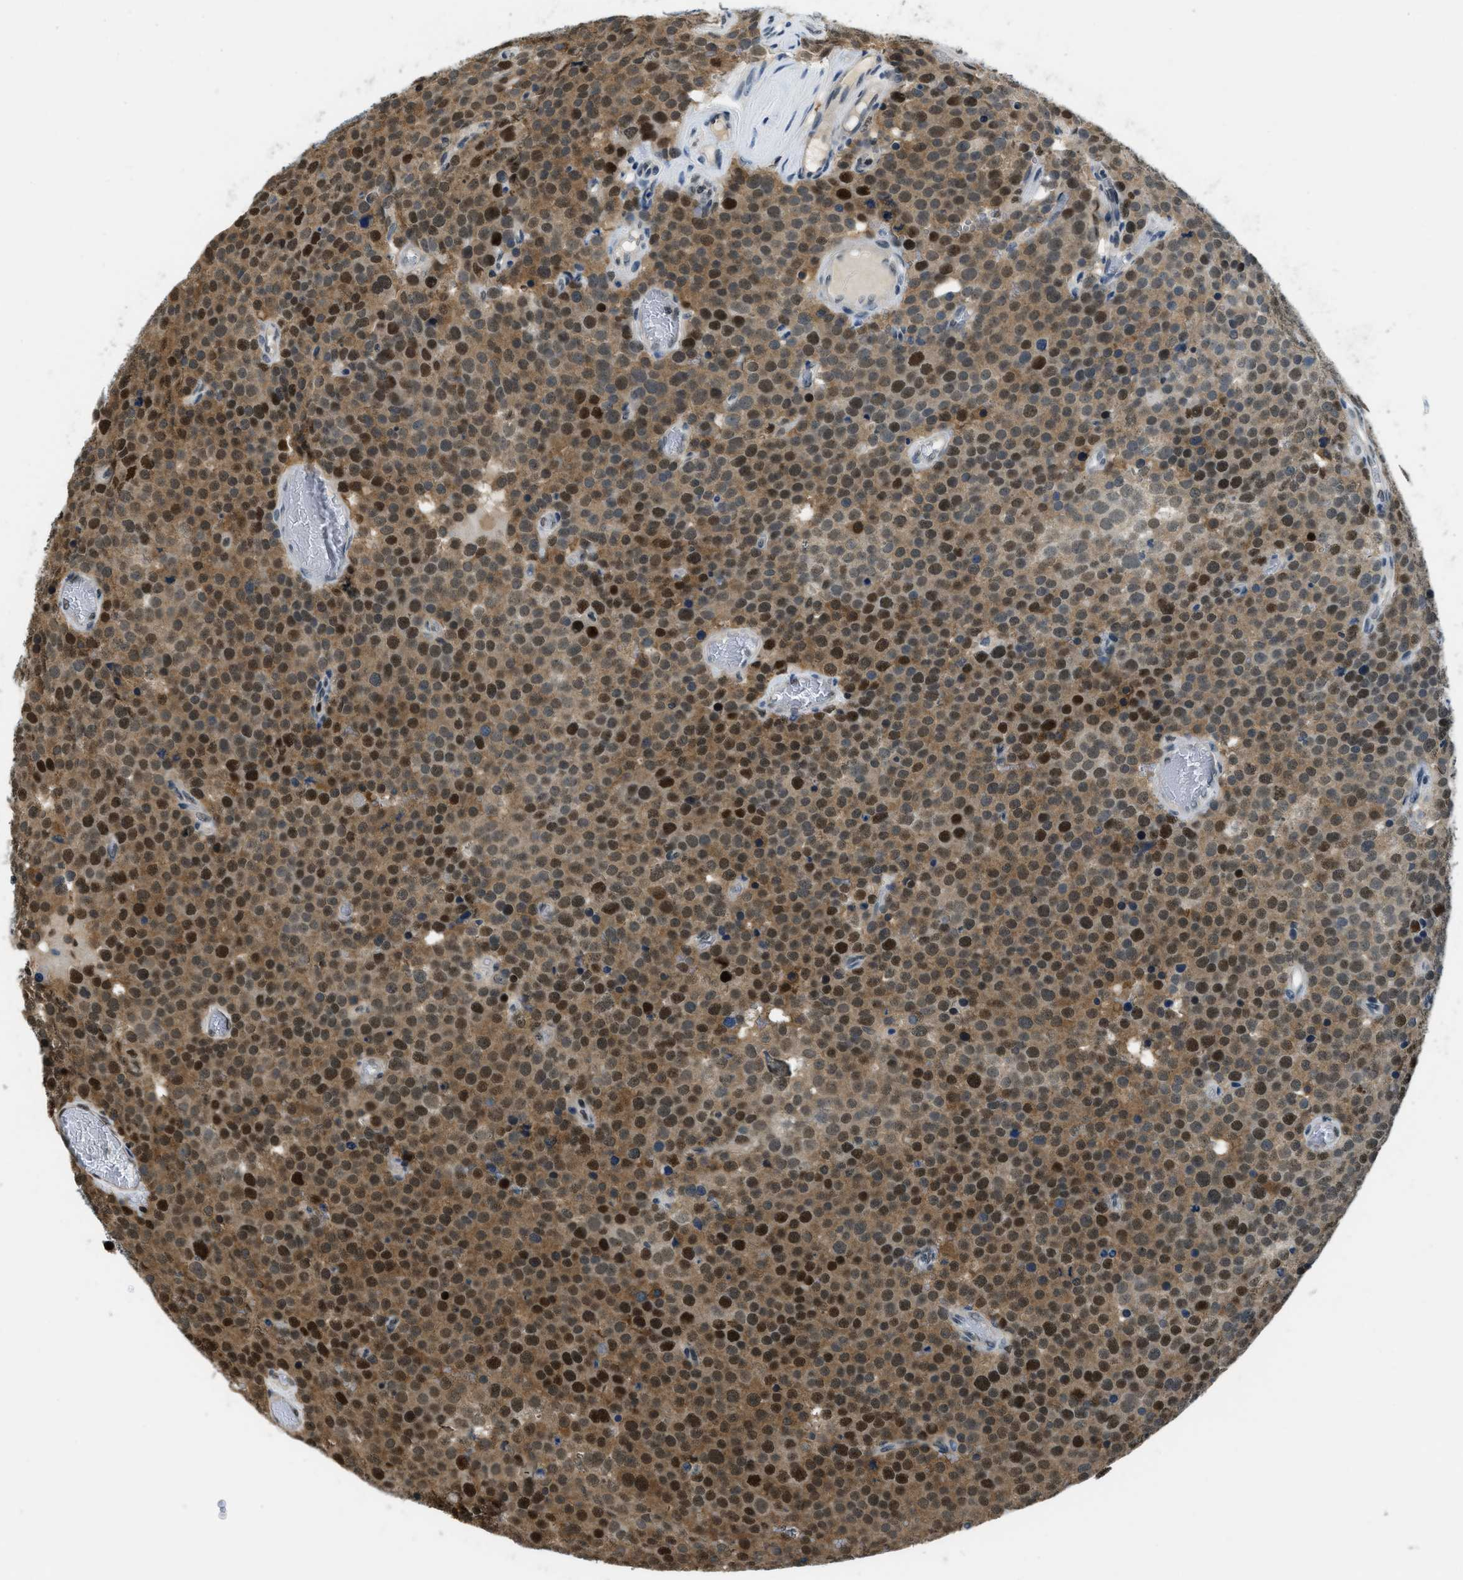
{"staining": {"intensity": "strong", "quantity": ">75%", "location": "cytoplasmic/membranous,nuclear"}, "tissue": "testis cancer", "cell_type": "Tumor cells", "image_type": "cancer", "snomed": [{"axis": "morphology", "description": "Normal tissue, NOS"}, {"axis": "morphology", "description": "Seminoma, NOS"}, {"axis": "topography", "description": "Testis"}], "caption": "Tumor cells show high levels of strong cytoplasmic/membranous and nuclear staining in about >75% of cells in testis cancer.", "gene": "OGFR", "patient": {"sex": "male", "age": 71}}